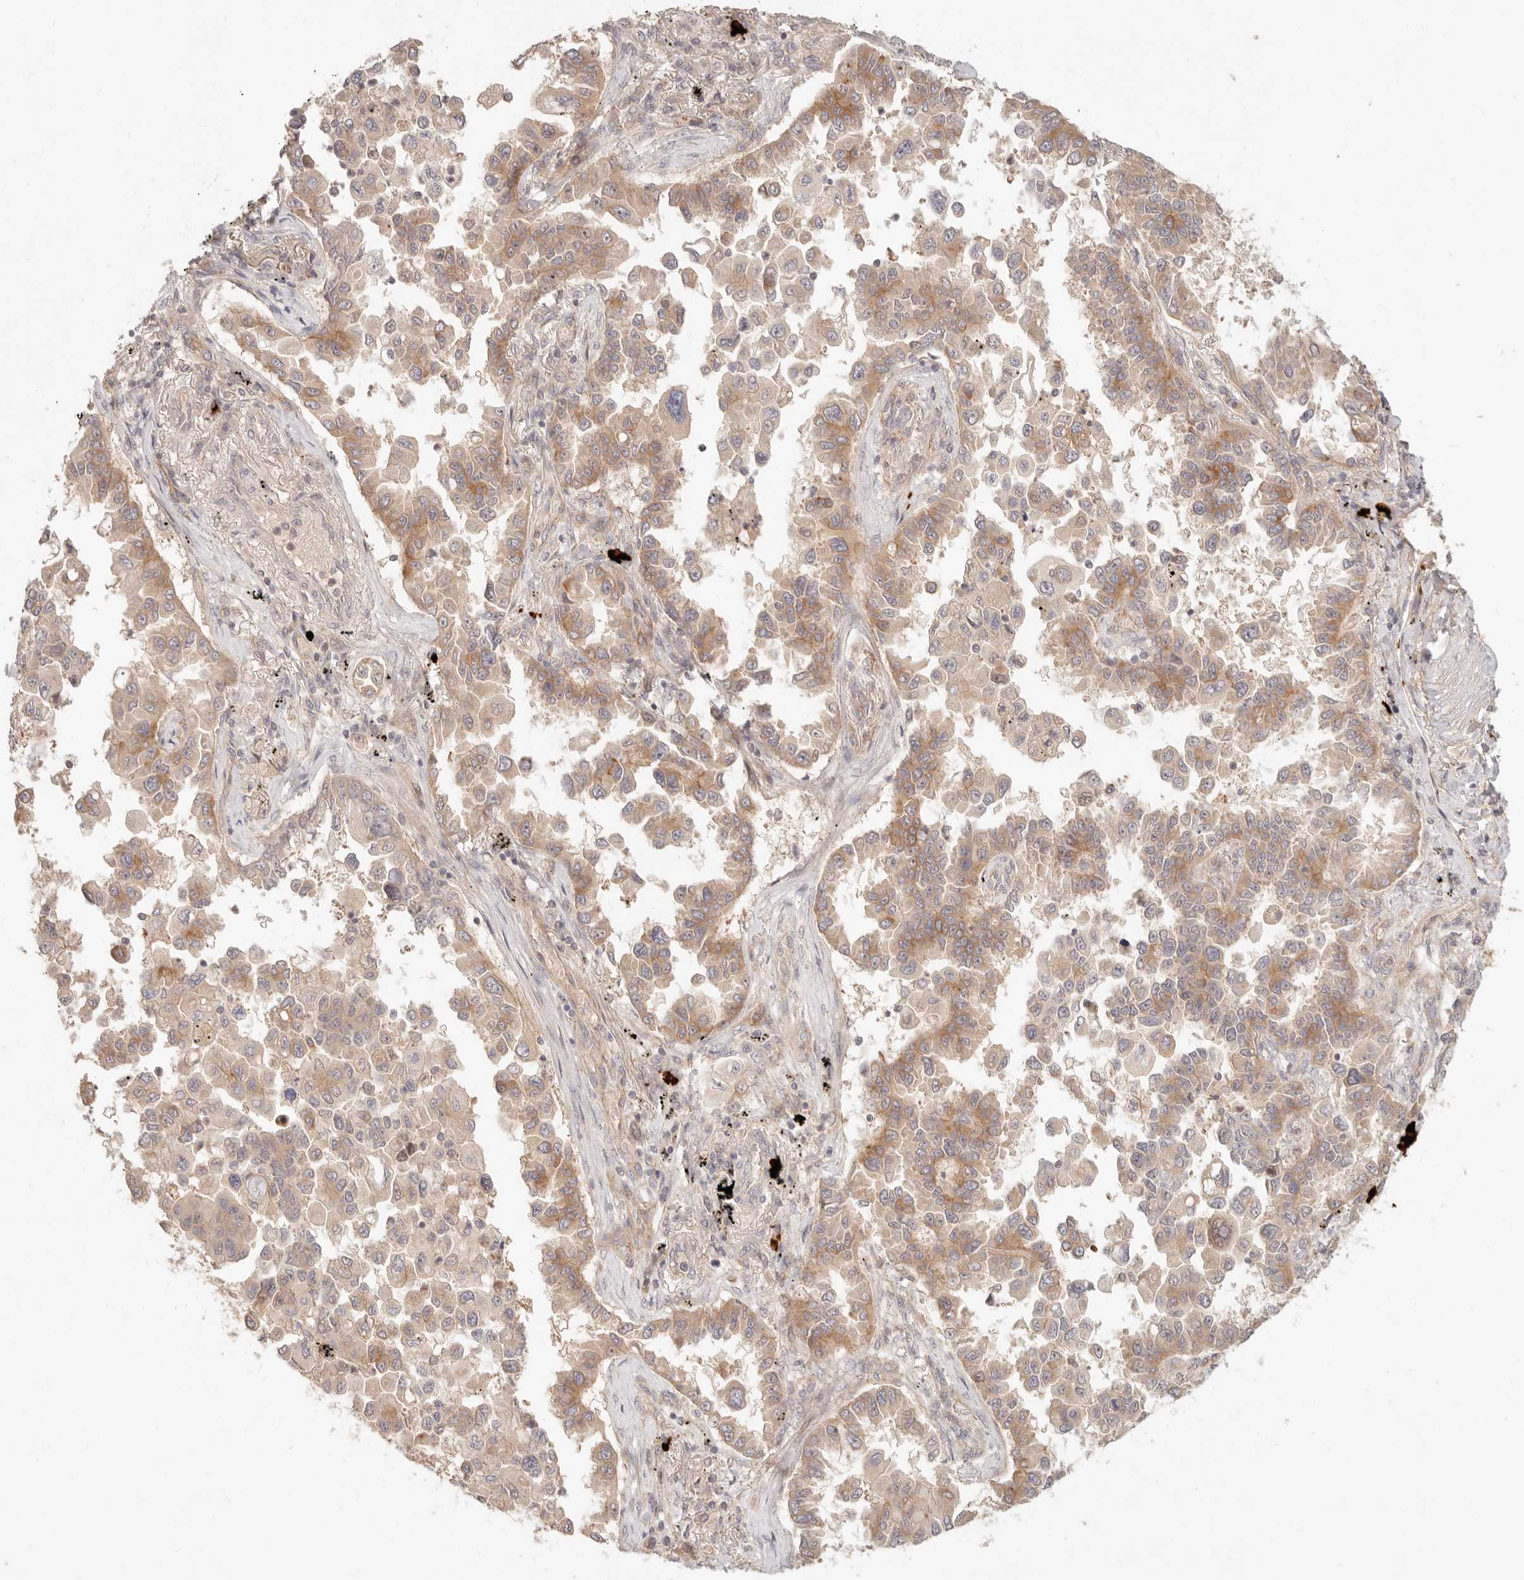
{"staining": {"intensity": "moderate", "quantity": ">75%", "location": "cytoplasmic/membranous"}, "tissue": "lung cancer", "cell_type": "Tumor cells", "image_type": "cancer", "snomed": [{"axis": "morphology", "description": "Adenocarcinoma, NOS"}, {"axis": "topography", "description": "Lung"}], "caption": "This histopathology image reveals lung cancer (adenocarcinoma) stained with immunohistochemistry to label a protein in brown. The cytoplasmic/membranous of tumor cells show moderate positivity for the protein. Nuclei are counter-stained blue.", "gene": "PPP1R3B", "patient": {"sex": "female", "age": 67}}